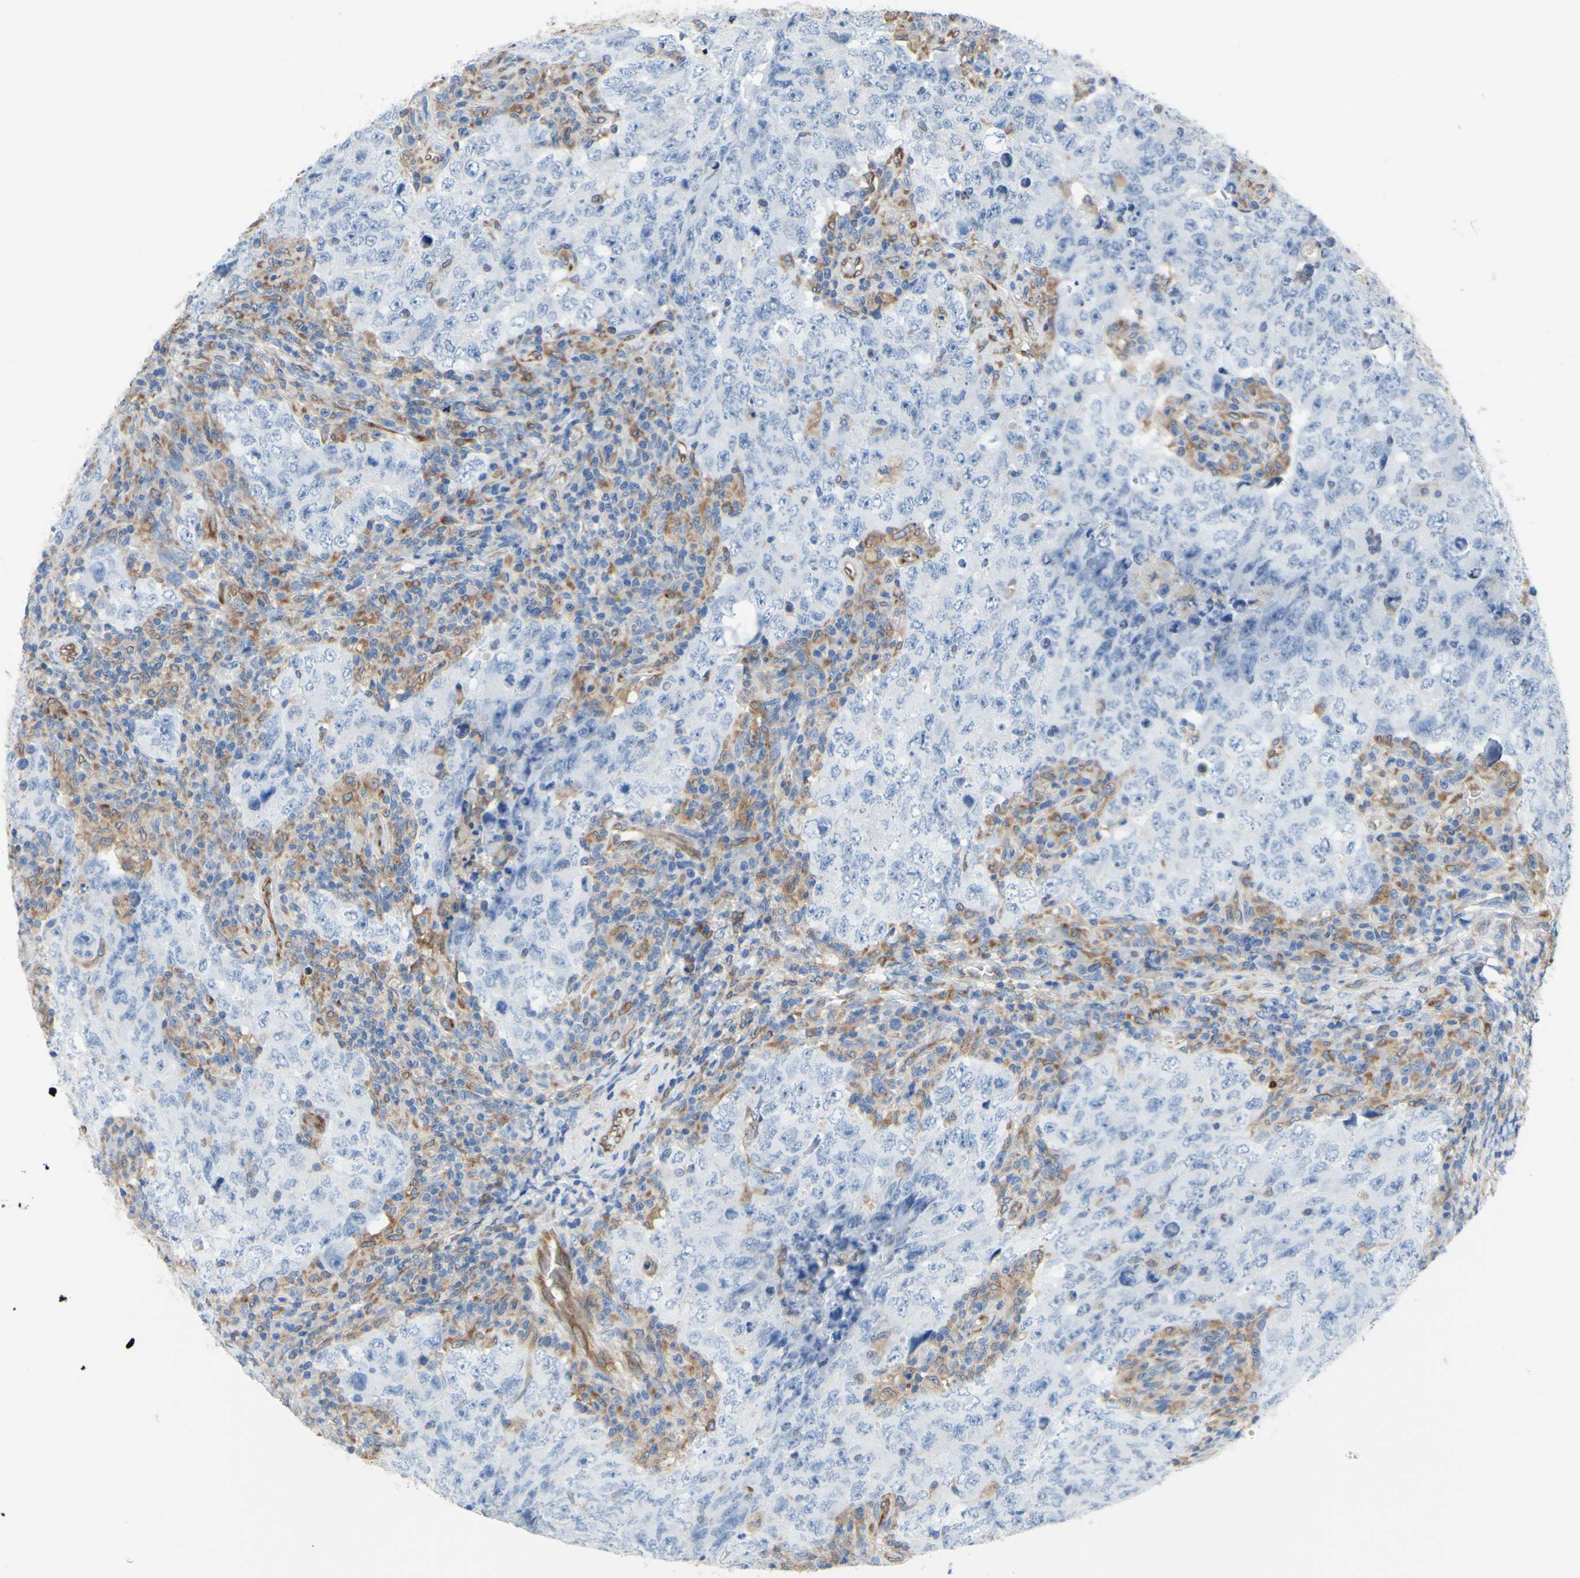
{"staining": {"intensity": "negative", "quantity": "none", "location": "none"}, "tissue": "testis cancer", "cell_type": "Tumor cells", "image_type": "cancer", "snomed": [{"axis": "morphology", "description": "Carcinoma, Embryonal, NOS"}, {"axis": "topography", "description": "Testis"}], "caption": "The image displays no significant expression in tumor cells of testis cancer (embryonal carcinoma). (DAB IHC visualized using brightfield microscopy, high magnification).", "gene": "MGST2", "patient": {"sex": "male", "age": 26}}